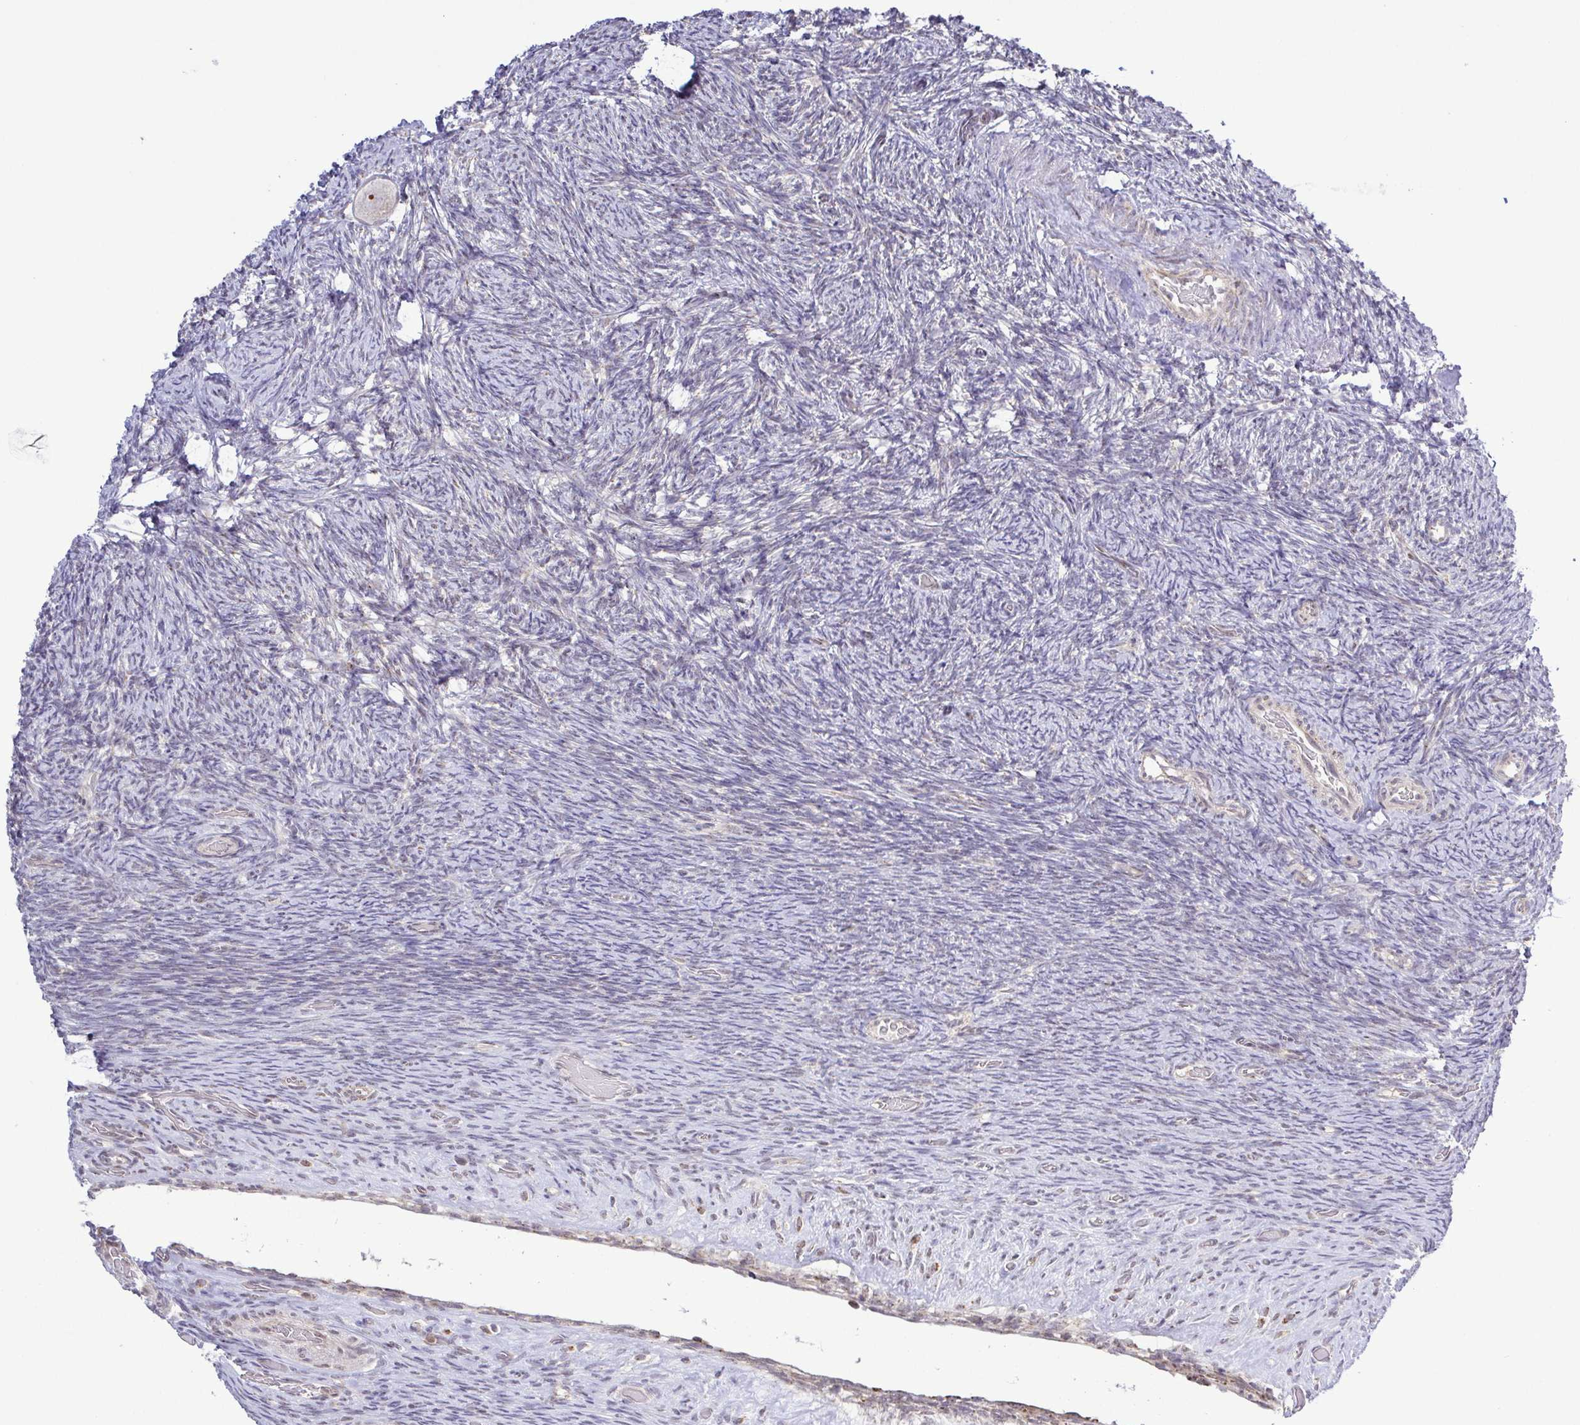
{"staining": {"intensity": "negative", "quantity": "none", "location": "none"}, "tissue": "ovary", "cell_type": "Follicle cells", "image_type": "normal", "snomed": [{"axis": "morphology", "description": "Normal tissue, NOS"}, {"axis": "topography", "description": "Ovary"}], "caption": "Immunohistochemistry (IHC) of normal ovary shows no expression in follicle cells. (DAB (3,3'-diaminobenzidine) immunohistochemistry (IHC), high magnification).", "gene": "RSL24D1", "patient": {"sex": "female", "age": 34}}